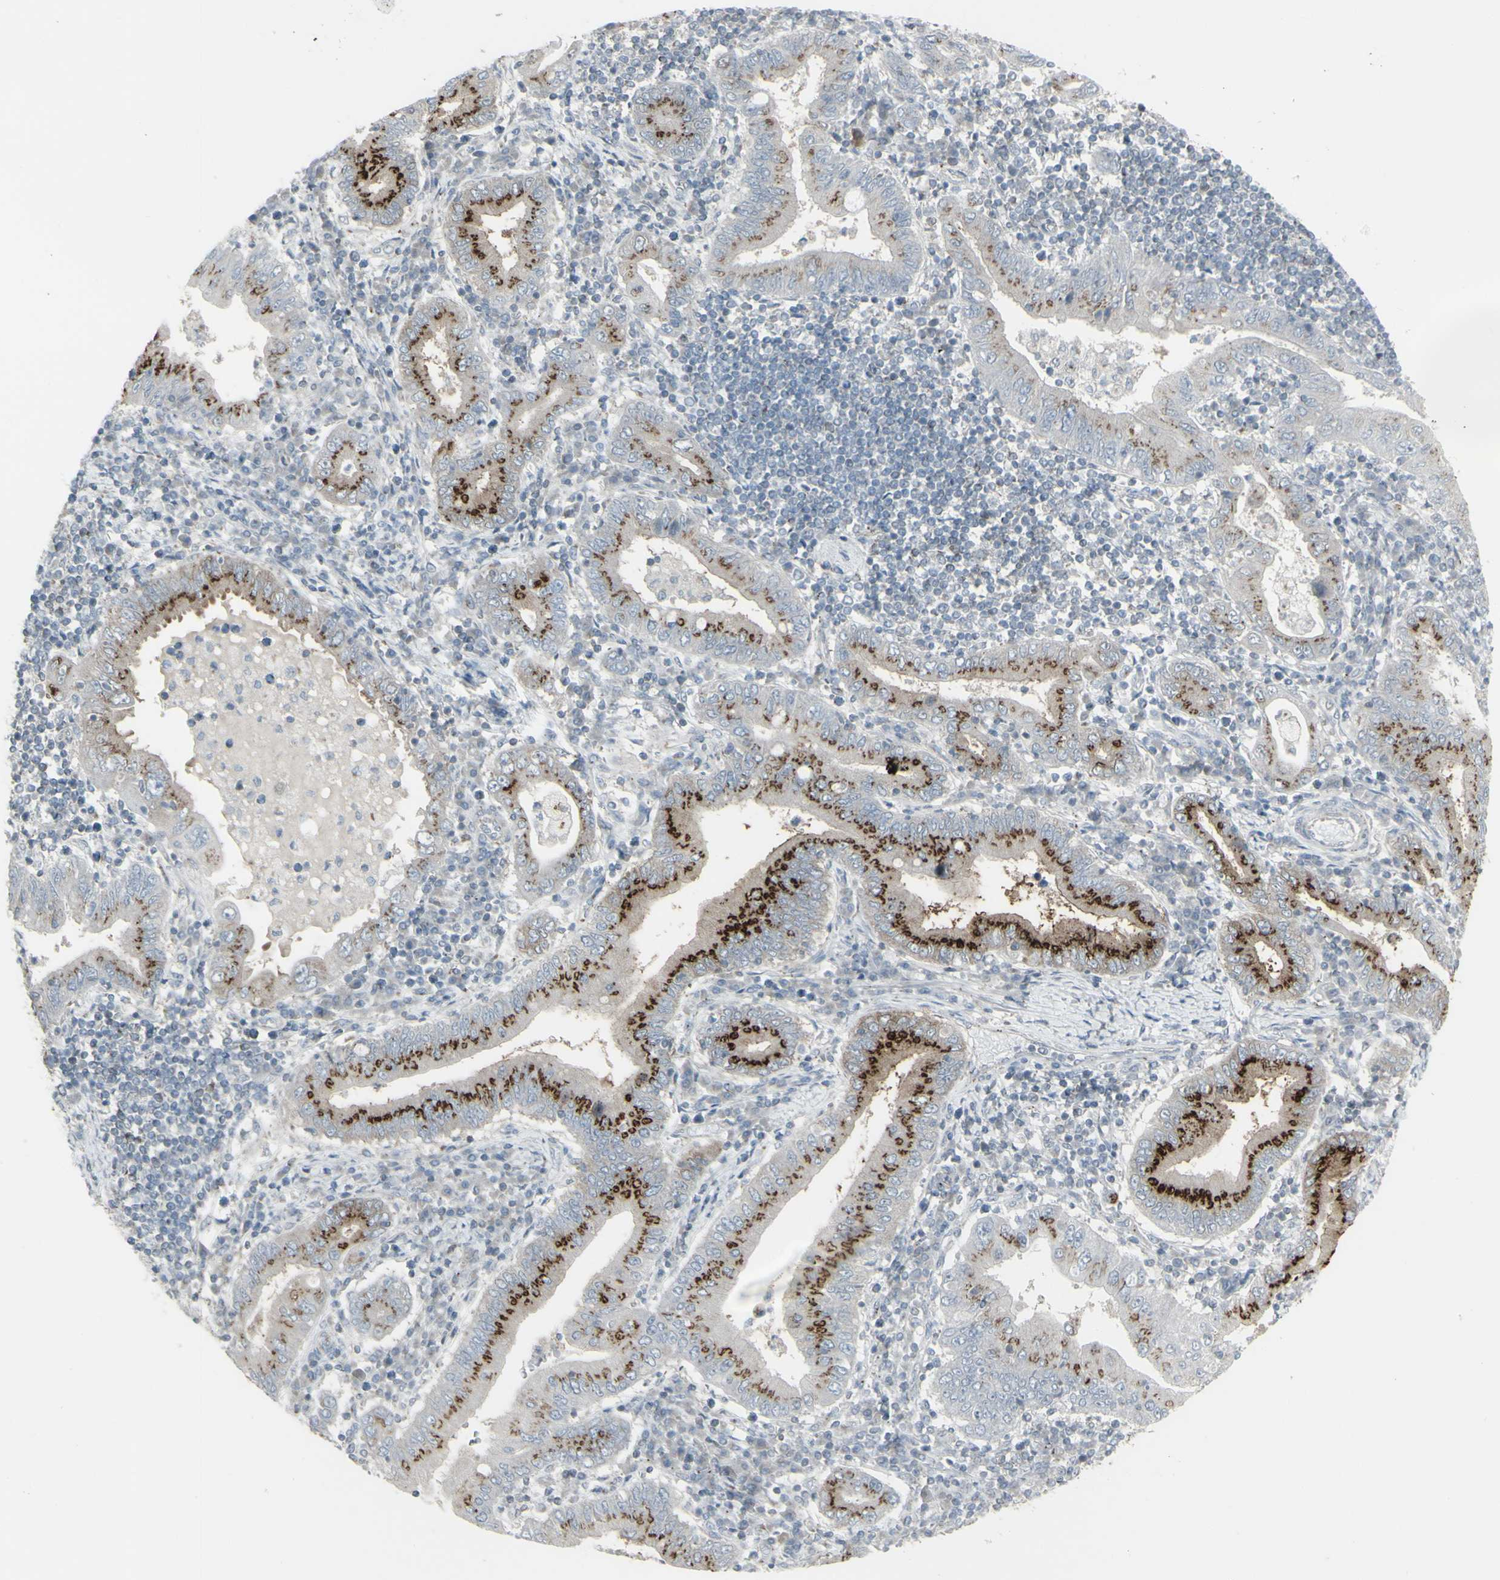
{"staining": {"intensity": "strong", "quantity": ">75%", "location": "cytoplasmic/membranous"}, "tissue": "stomach cancer", "cell_type": "Tumor cells", "image_type": "cancer", "snomed": [{"axis": "morphology", "description": "Normal tissue, NOS"}, {"axis": "morphology", "description": "Adenocarcinoma, NOS"}, {"axis": "topography", "description": "Esophagus"}, {"axis": "topography", "description": "Stomach, upper"}, {"axis": "topography", "description": "Peripheral nerve tissue"}], "caption": "Immunohistochemical staining of stomach adenocarcinoma displays high levels of strong cytoplasmic/membranous expression in approximately >75% of tumor cells. (DAB (3,3'-diaminobenzidine) = brown stain, brightfield microscopy at high magnification).", "gene": "GALNT6", "patient": {"sex": "male", "age": 62}}